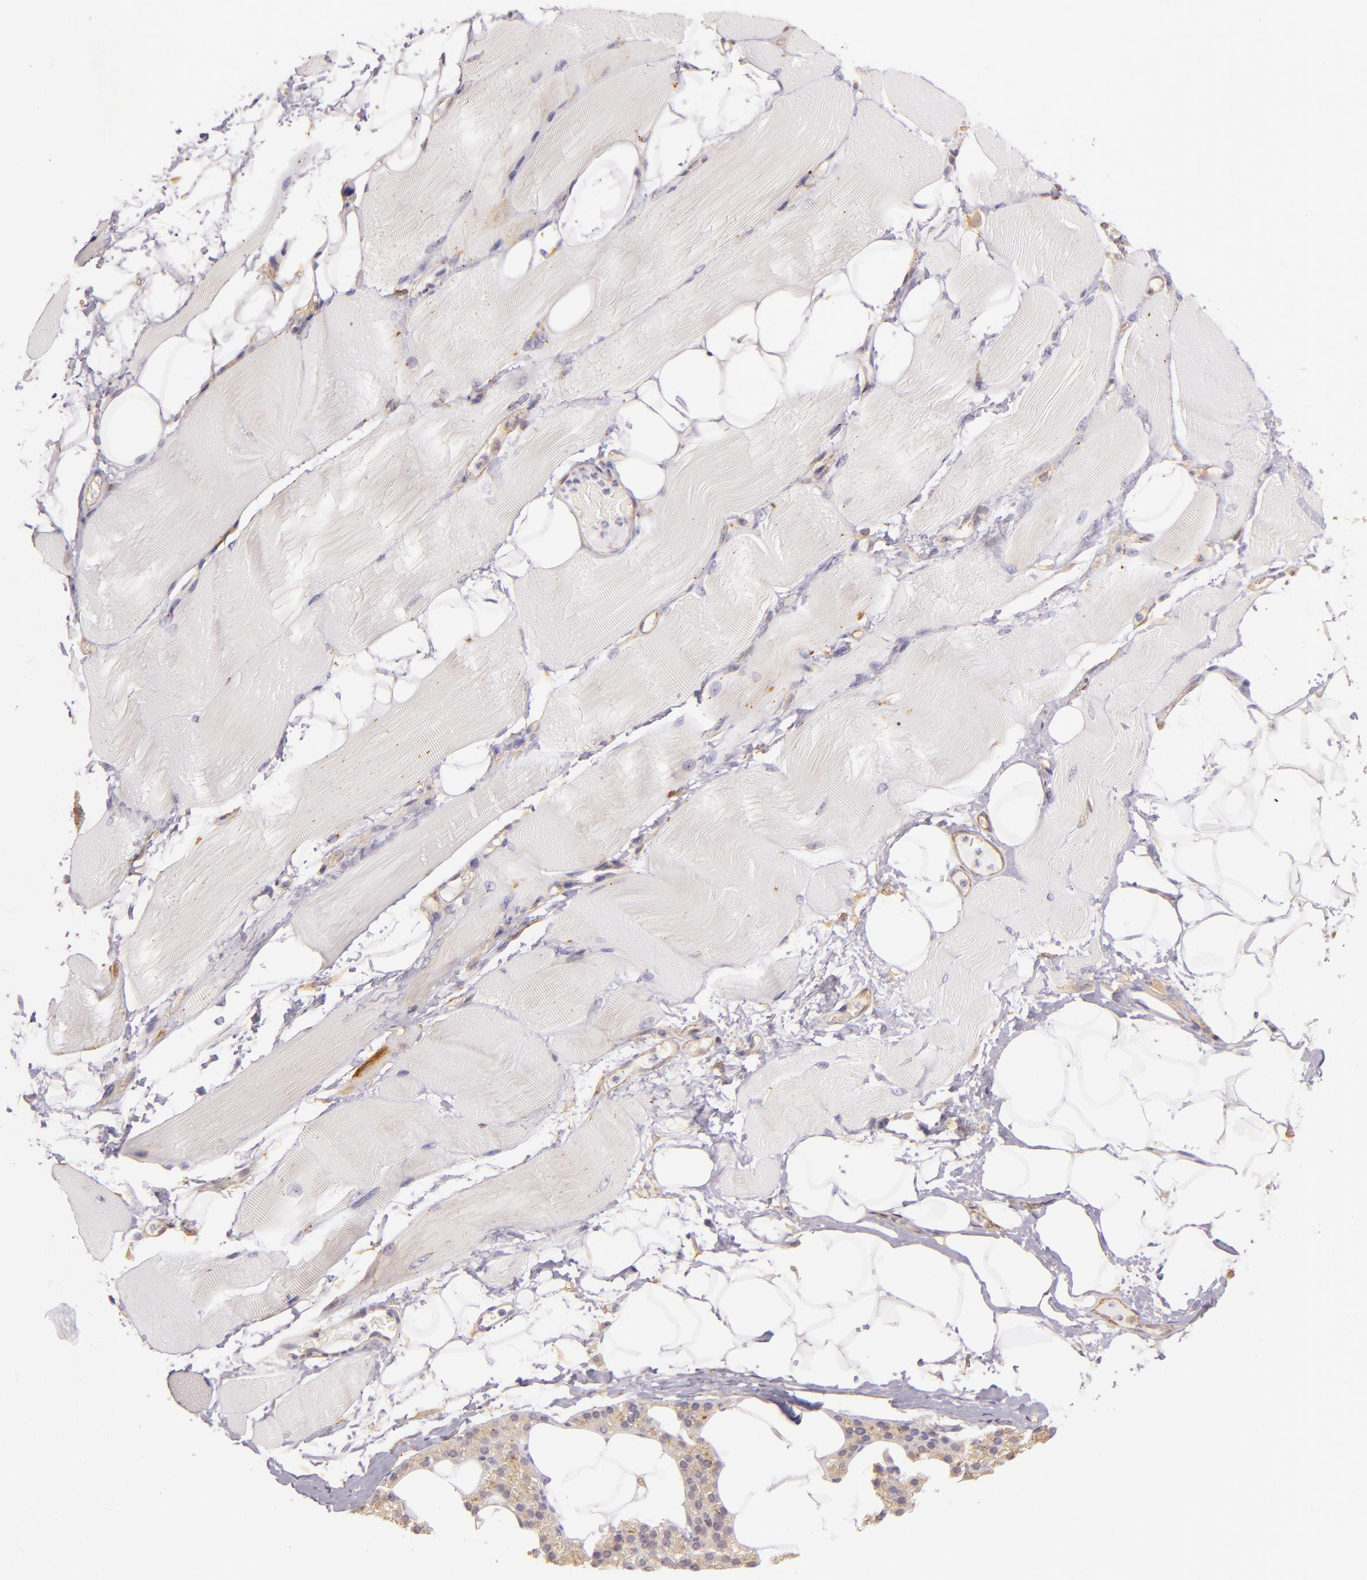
{"staining": {"intensity": "weak", "quantity": "<25%", "location": "cytoplasmic/membranous"}, "tissue": "skeletal muscle", "cell_type": "Myocytes", "image_type": "normal", "snomed": [{"axis": "morphology", "description": "Normal tissue, NOS"}, {"axis": "topography", "description": "Skeletal muscle"}, {"axis": "topography", "description": "Parathyroid gland"}], "caption": "A histopathology image of skeletal muscle stained for a protein displays no brown staining in myocytes. (Immunohistochemistry (ihc), brightfield microscopy, high magnification).", "gene": "CTSF", "patient": {"sex": "female", "age": 37}}